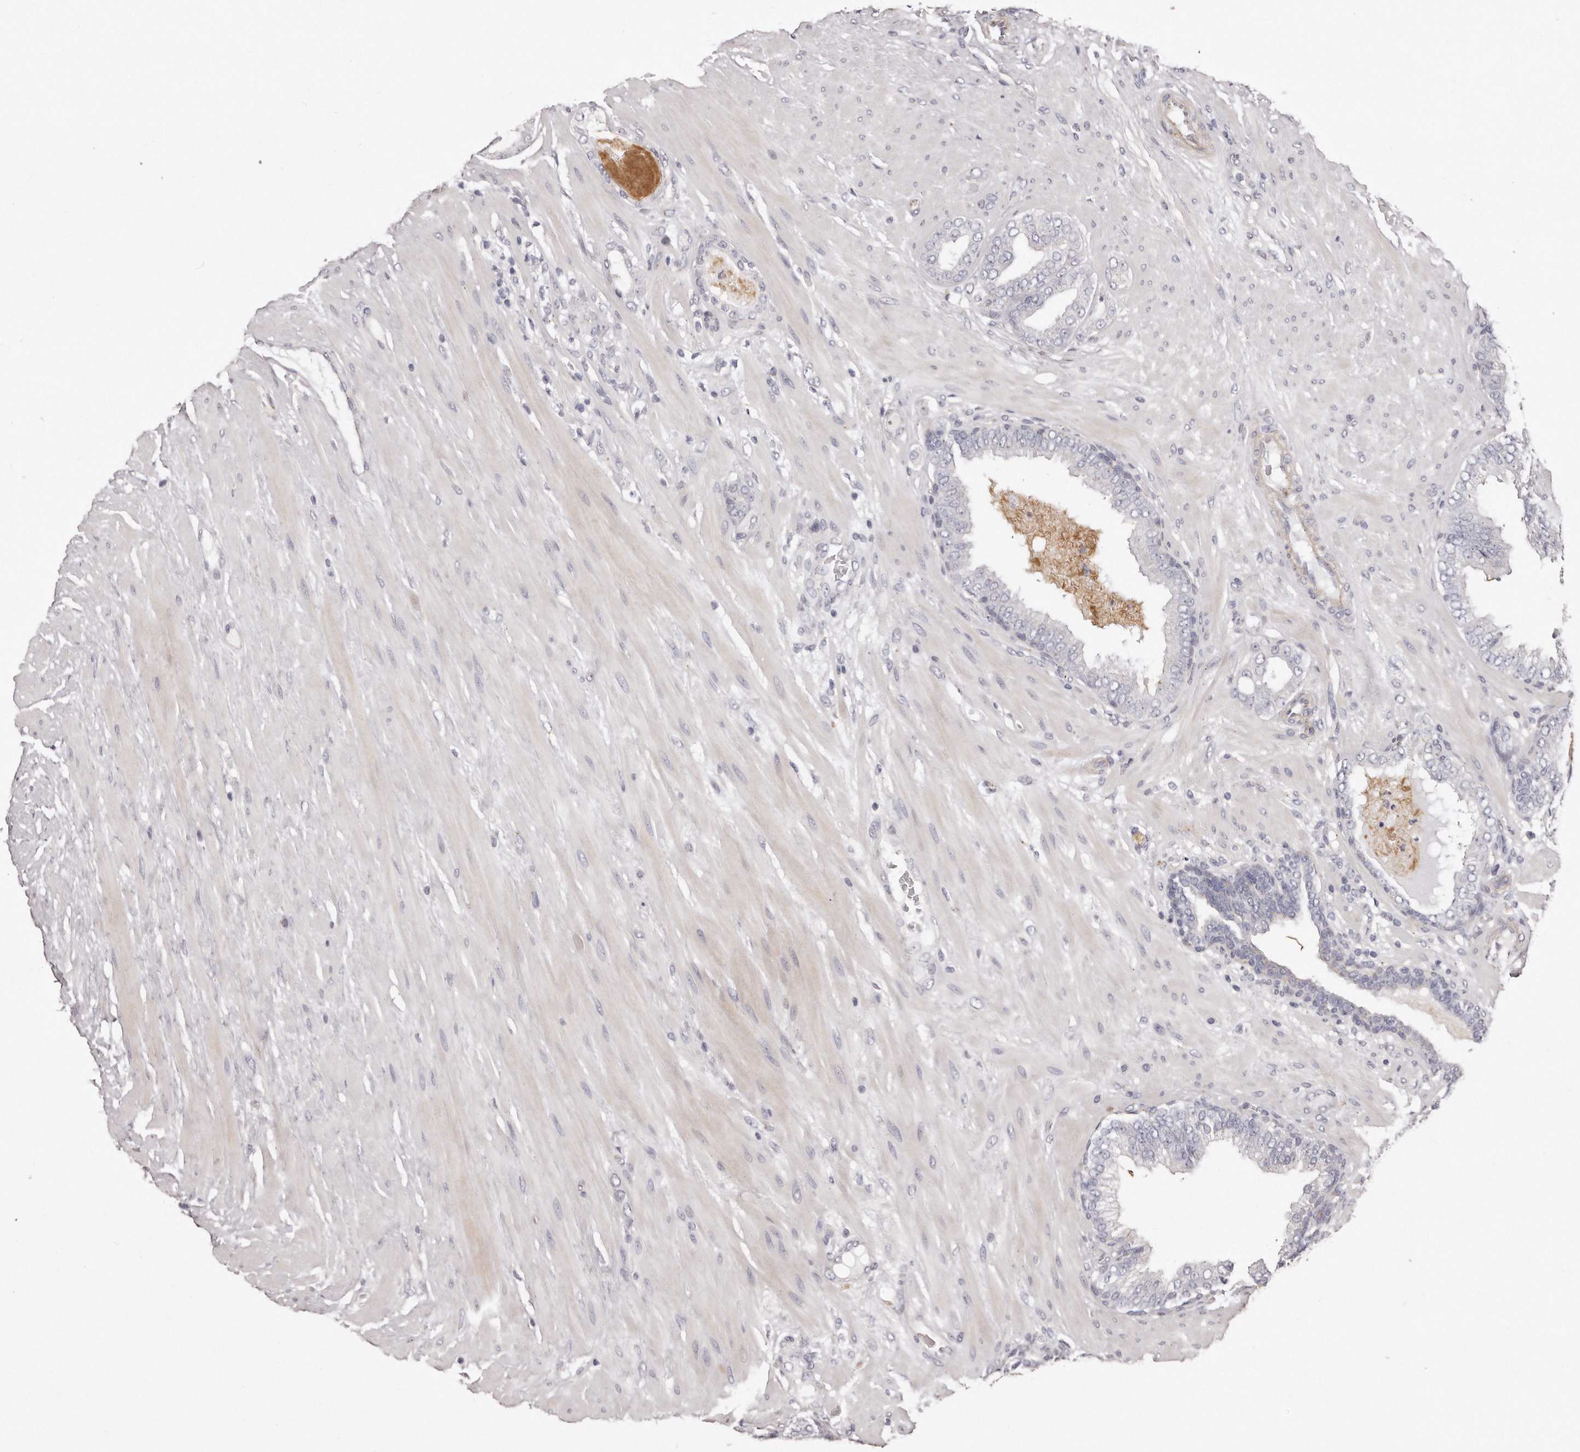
{"staining": {"intensity": "negative", "quantity": "none", "location": "none"}, "tissue": "prostate cancer", "cell_type": "Tumor cells", "image_type": "cancer", "snomed": [{"axis": "morphology", "description": "Adenocarcinoma, Low grade"}, {"axis": "topography", "description": "Prostate"}], "caption": "Prostate cancer (adenocarcinoma (low-grade)) was stained to show a protein in brown. There is no significant positivity in tumor cells. (IHC, brightfield microscopy, high magnification).", "gene": "PEG10", "patient": {"sex": "male", "age": 63}}